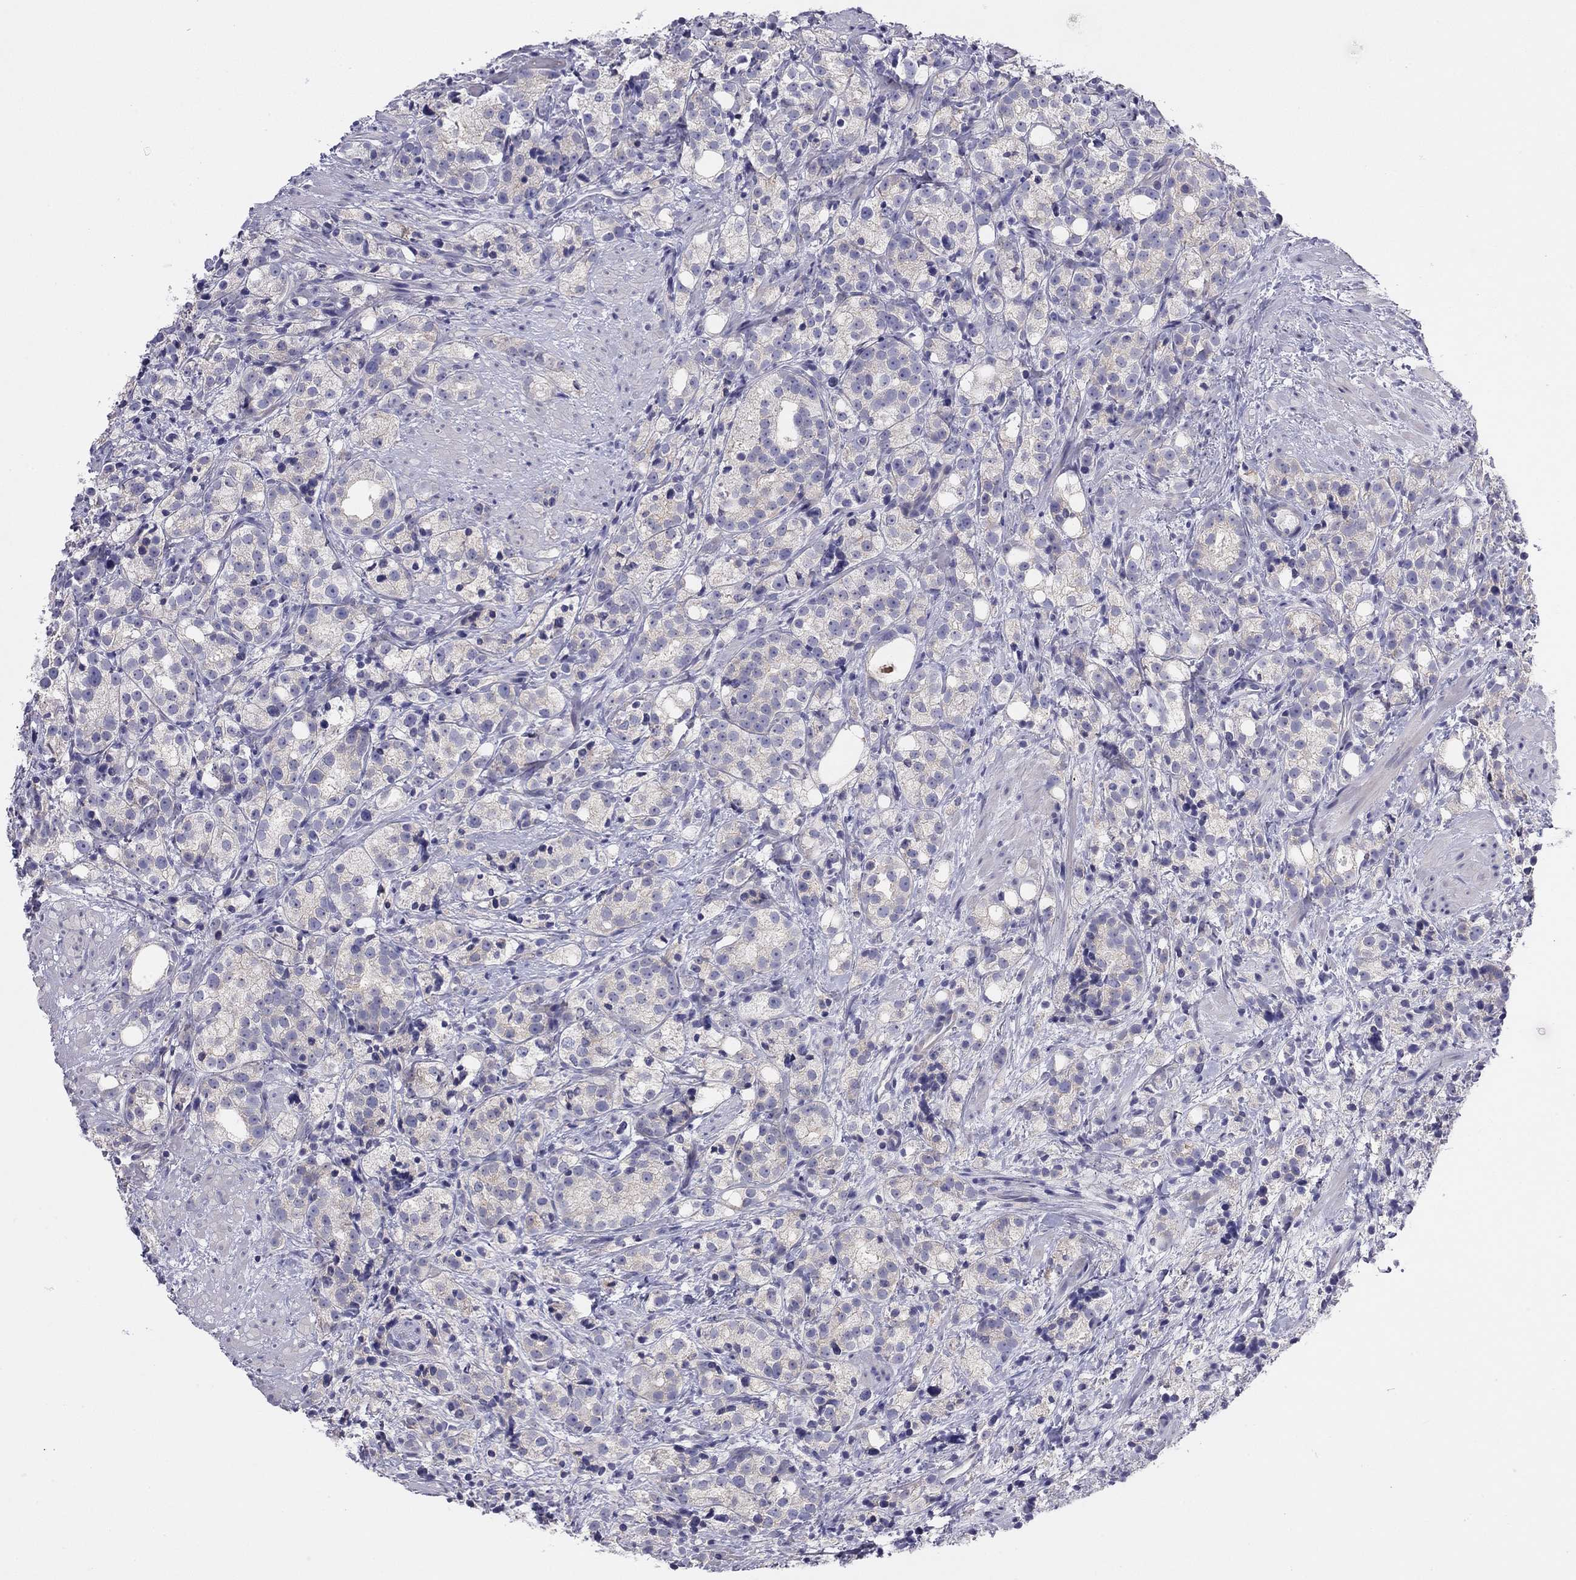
{"staining": {"intensity": "negative", "quantity": "none", "location": "none"}, "tissue": "prostate cancer", "cell_type": "Tumor cells", "image_type": "cancer", "snomed": [{"axis": "morphology", "description": "Adenocarcinoma, High grade"}, {"axis": "topography", "description": "Prostate"}], "caption": "Immunohistochemistry histopathology image of neoplastic tissue: prostate cancer (high-grade adenocarcinoma) stained with DAB (3,3'-diaminobenzidine) reveals no significant protein staining in tumor cells.", "gene": "MGAT4C", "patient": {"sex": "male", "age": 53}}